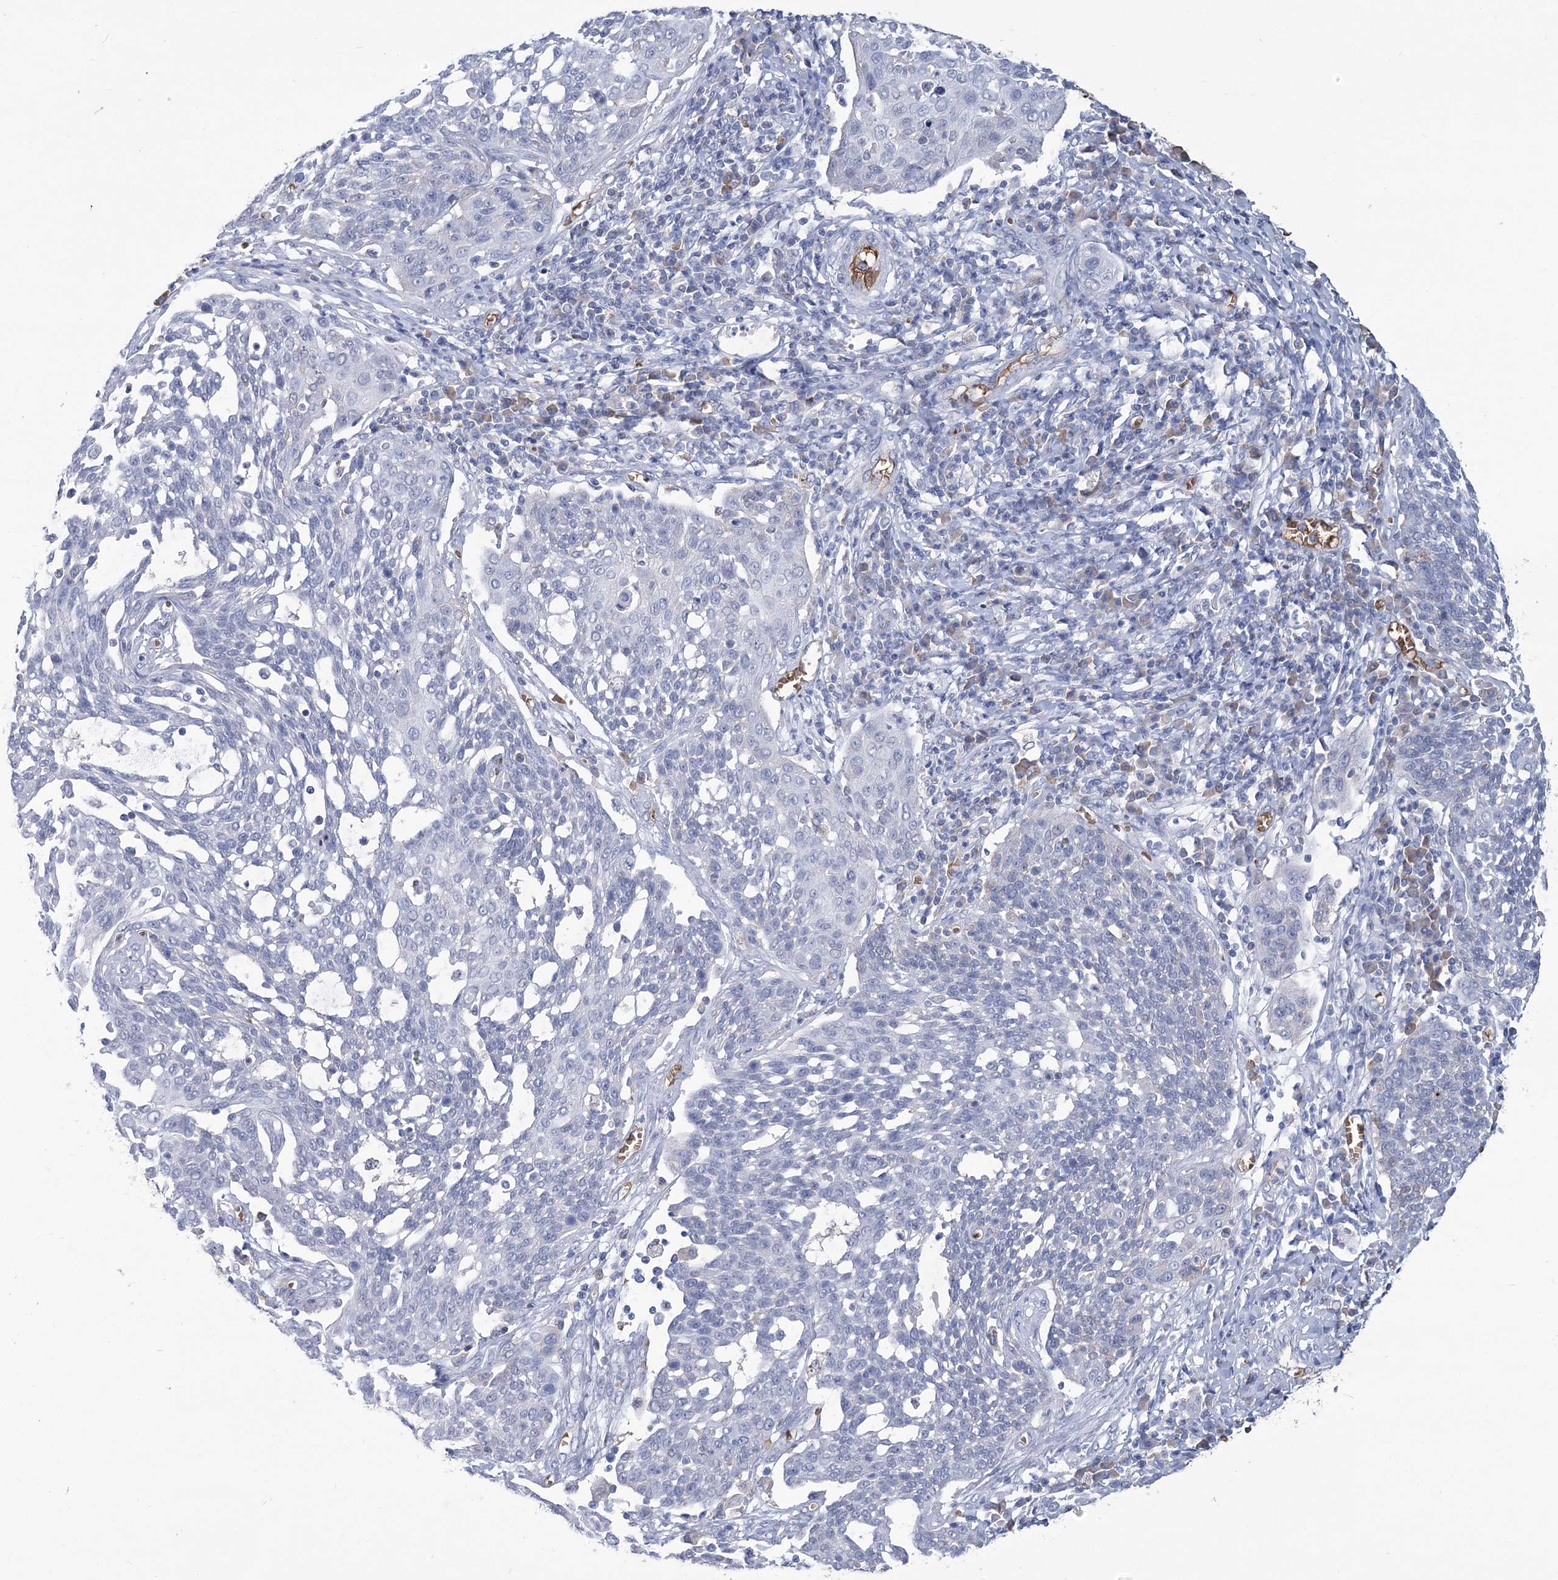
{"staining": {"intensity": "negative", "quantity": "none", "location": "none"}, "tissue": "cervical cancer", "cell_type": "Tumor cells", "image_type": "cancer", "snomed": [{"axis": "morphology", "description": "Squamous cell carcinoma, NOS"}, {"axis": "topography", "description": "Cervix"}], "caption": "Tumor cells show no significant positivity in cervical squamous cell carcinoma. (DAB (3,3'-diaminobenzidine) IHC with hematoxylin counter stain).", "gene": "HBA1", "patient": {"sex": "female", "age": 34}}